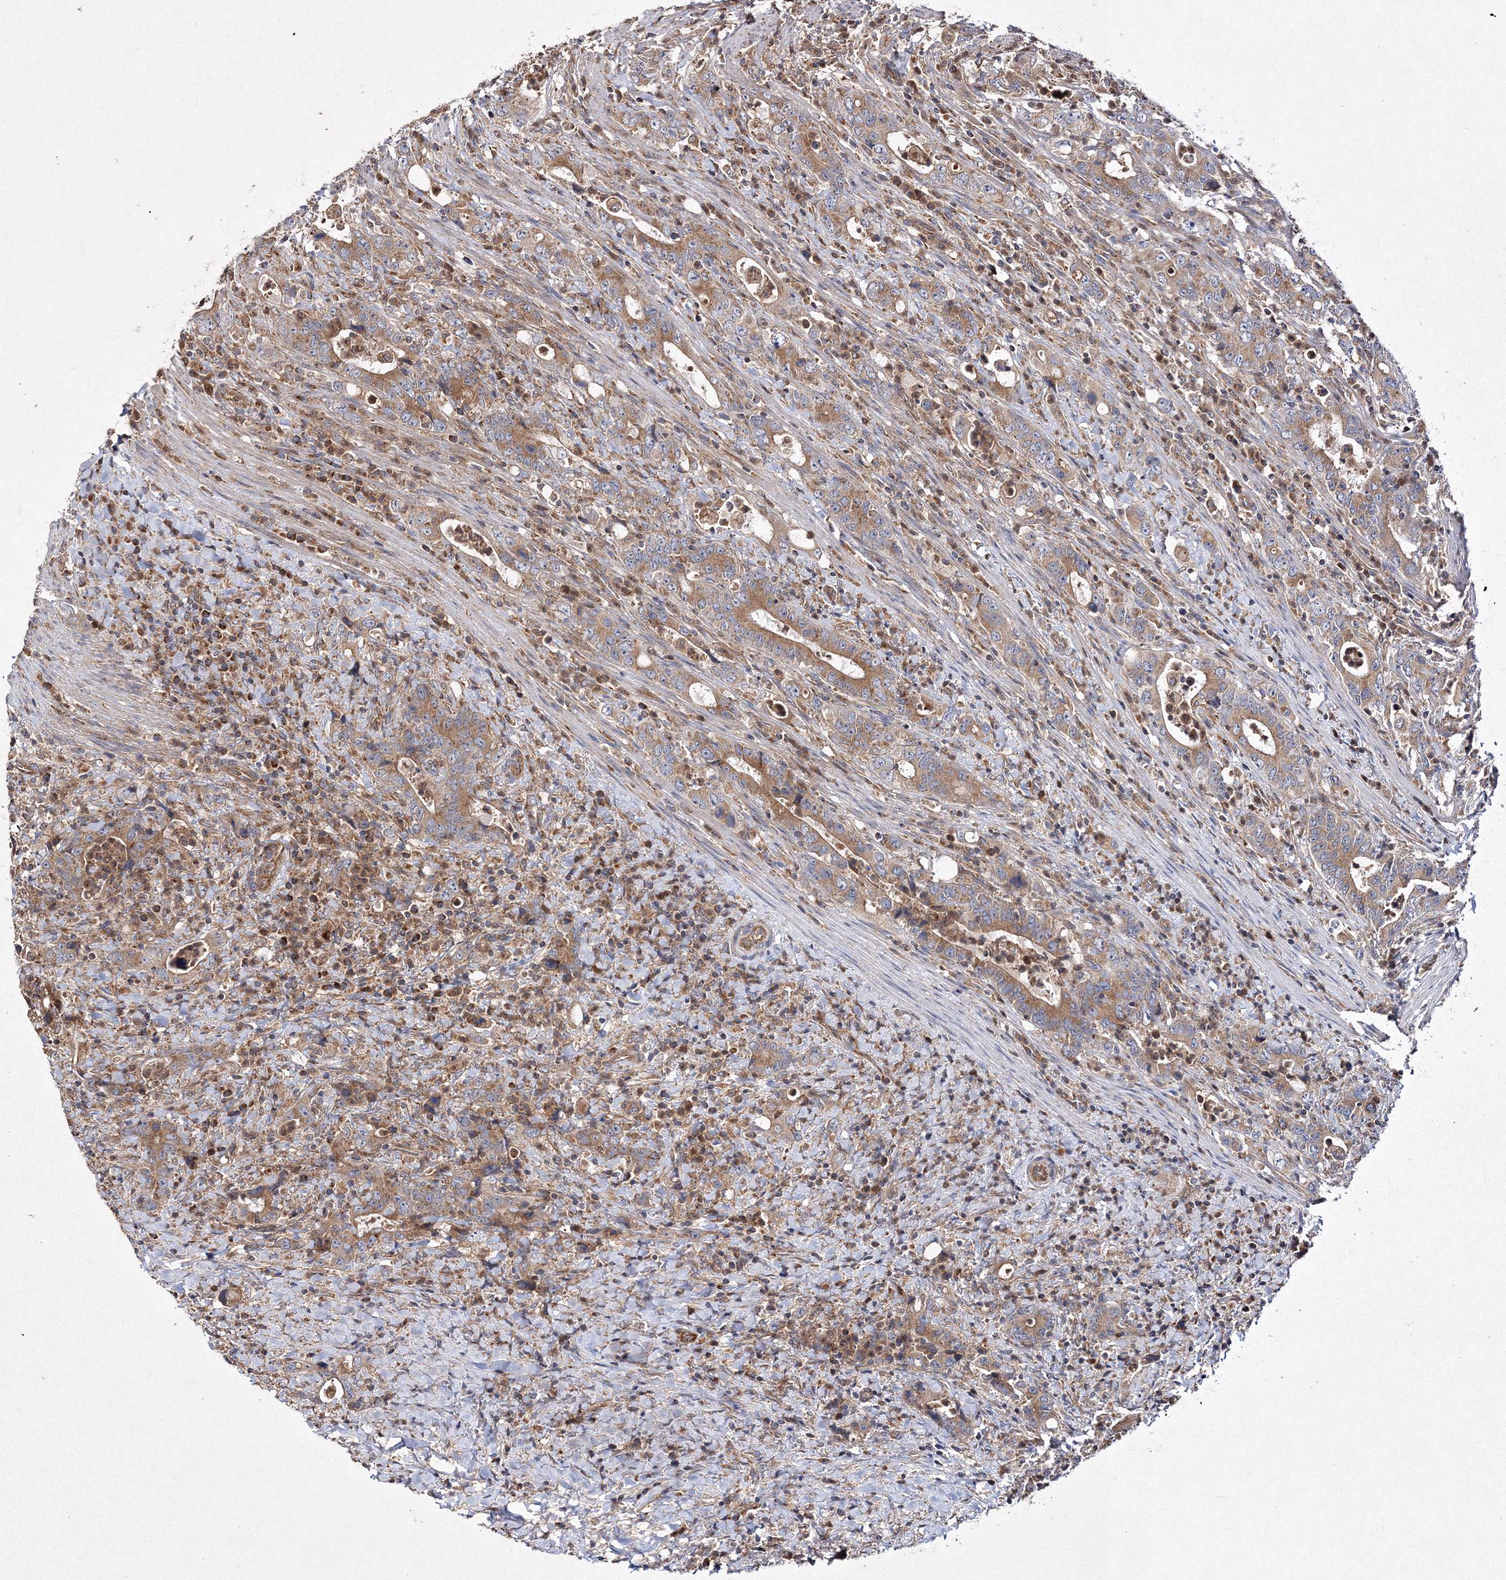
{"staining": {"intensity": "moderate", "quantity": ">75%", "location": "cytoplasmic/membranous"}, "tissue": "colorectal cancer", "cell_type": "Tumor cells", "image_type": "cancer", "snomed": [{"axis": "morphology", "description": "Adenocarcinoma, NOS"}, {"axis": "topography", "description": "Colon"}], "caption": "The histopathology image exhibits staining of adenocarcinoma (colorectal), revealing moderate cytoplasmic/membranous protein positivity (brown color) within tumor cells. (DAB (3,3'-diaminobenzidine) IHC, brown staining for protein, blue staining for nuclei).", "gene": "DNAJC13", "patient": {"sex": "female", "age": 75}}